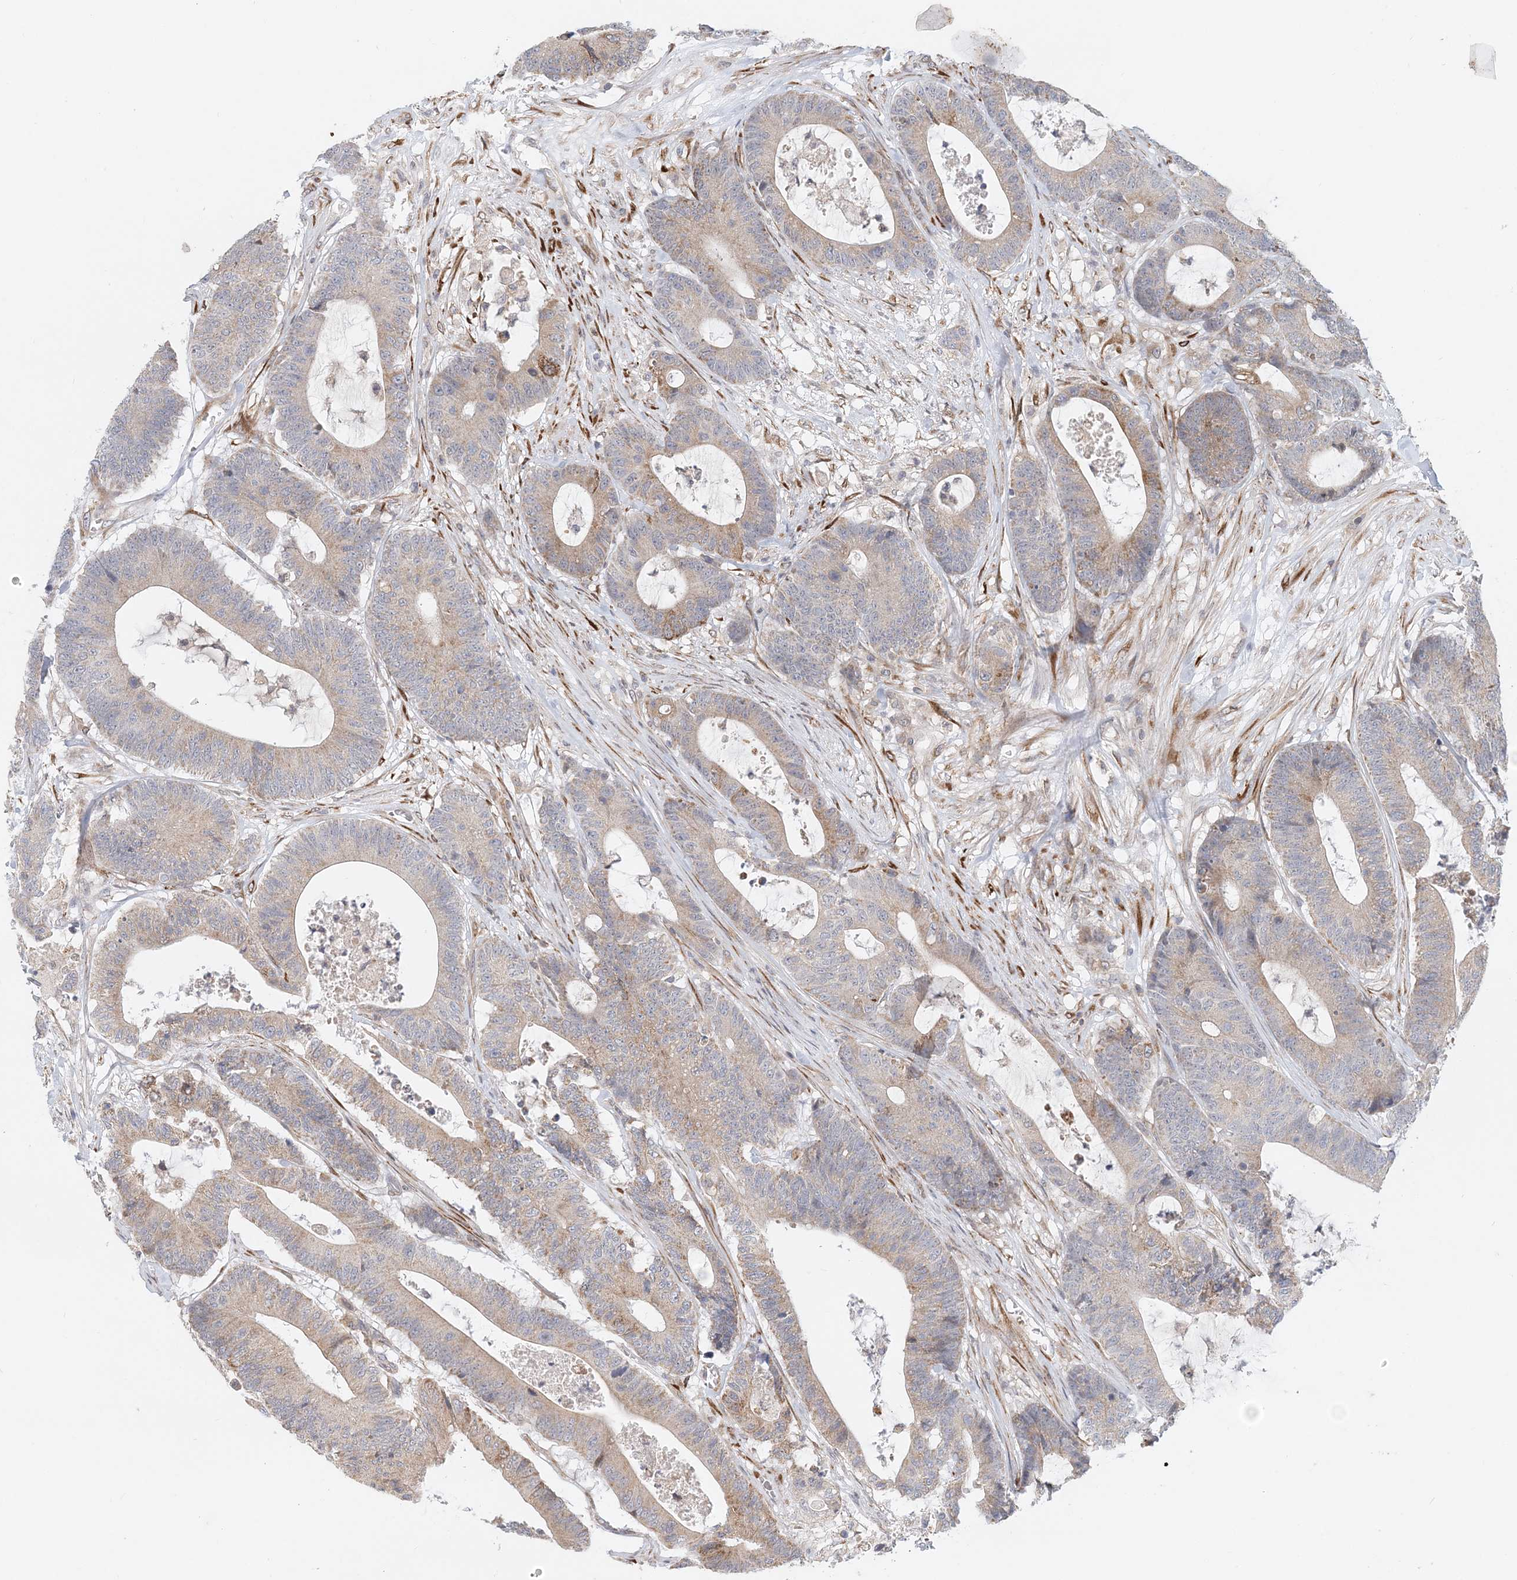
{"staining": {"intensity": "moderate", "quantity": "<25%", "location": "cytoplasmic/membranous"}, "tissue": "colorectal cancer", "cell_type": "Tumor cells", "image_type": "cancer", "snomed": [{"axis": "morphology", "description": "Adenocarcinoma, NOS"}, {"axis": "topography", "description": "Colon"}], "caption": "This is a histology image of IHC staining of colorectal adenocarcinoma, which shows moderate staining in the cytoplasmic/membranous of tumor cells.", "gene": "PCYOX1L", "patient": {"sex": "female", "age": 84}}